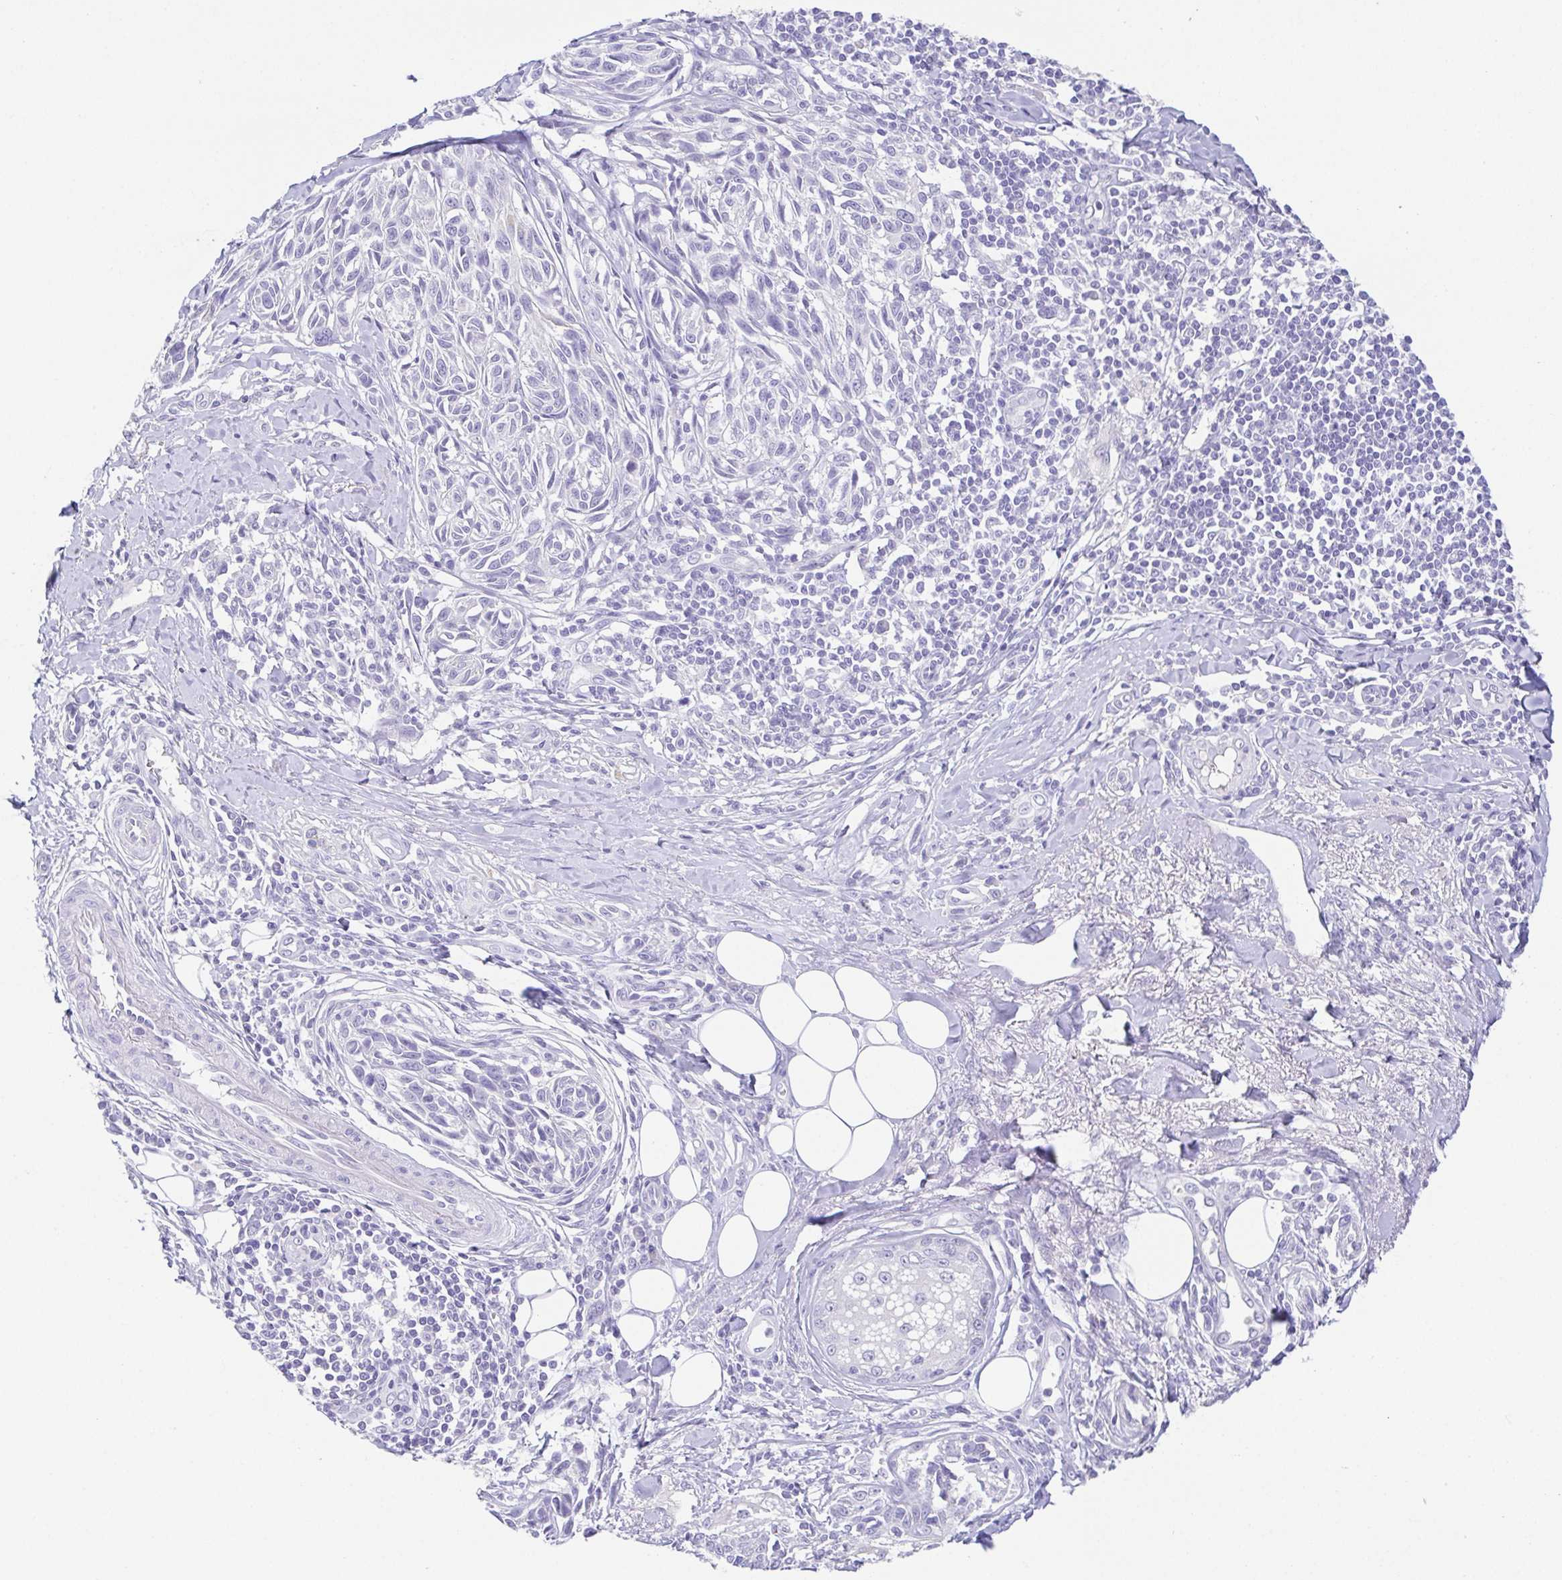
{"staining": {"intensity": "negative", "quantity": "none", "location": "none"}, "tissue": "melanoma", "cell_type": "Tumor cells", "image_type": "cancer", "snomed": [{"axis": "morphology", "description": "Malignant melanoma, NOS"}, {"axis": "topography", "description": "Skin"}], "caption": "A high-resolution photomicrograph shows immunohistochemistry (IHC) staining of melanoma, which demonstrates no significant expression in tumor cells. The staining is performed using DAB brown chromogen with nuclei counter-stained in using hematoxylin.", "gene": "HAPLN2", "patient": {"sex": "female", "age": 86}}